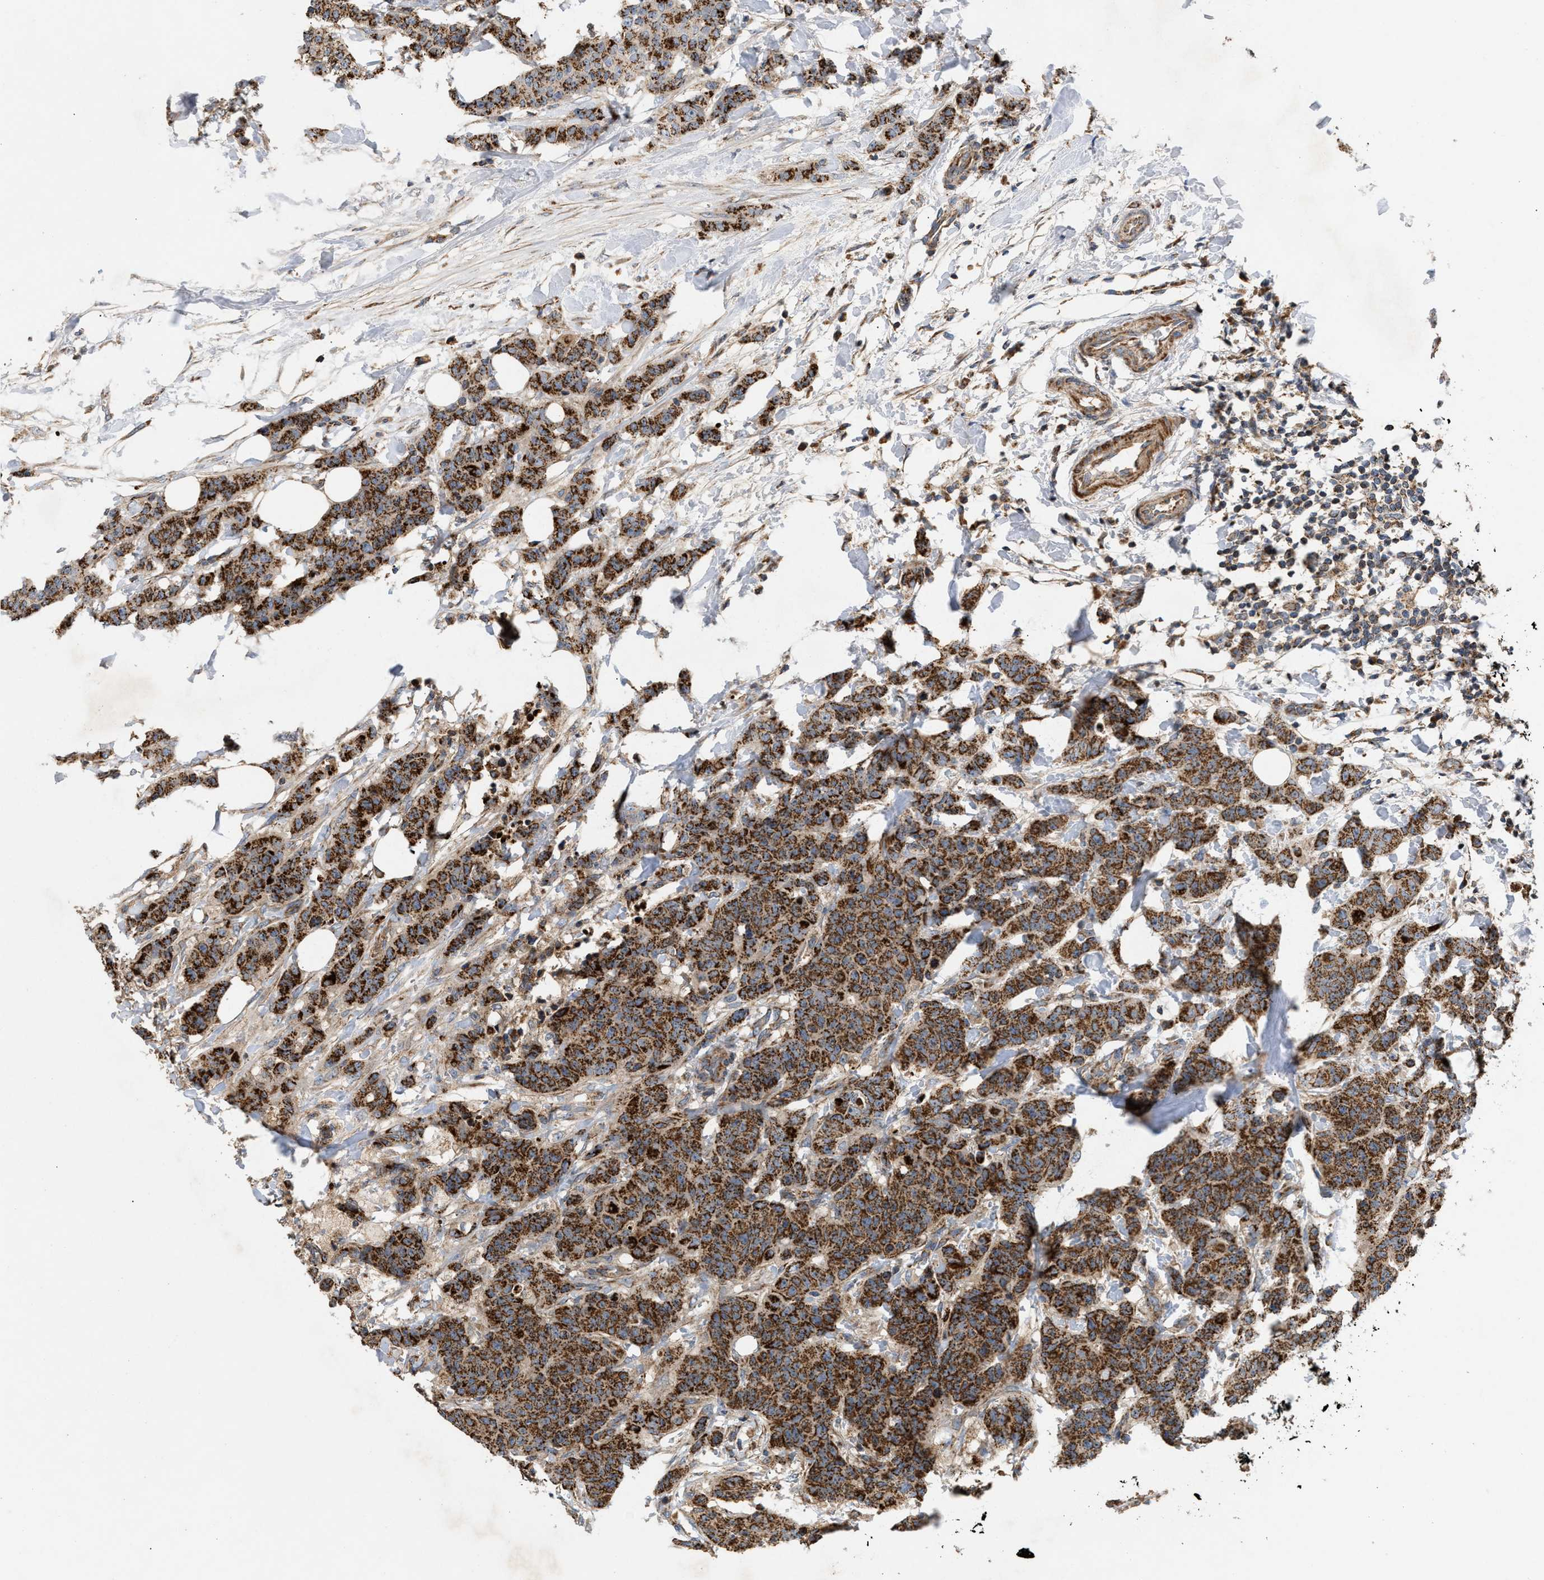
{"staining": {"intensity": "strong", "quantity": ">75%", "location": "cytoplasmic/membranous"}, "tissue": "breast cancer", "cell_type": "Tumor cells", "image_type": "cancer", "snomed": [{"axis": "morphology", "description": "Normal tissue, NOS"}, {"axis": "morphology", "description": "Duct carcinoma"}, {"axis": "topography", "description": "Breast"}], "caption": "Breast cancer stained with DAB IHC displays high levels of strong cytoplasmic/membranous expression in approximately >75% of tumor cells.", "gene": "TACO1", "patient": {"sex": "female", "age": 40}}